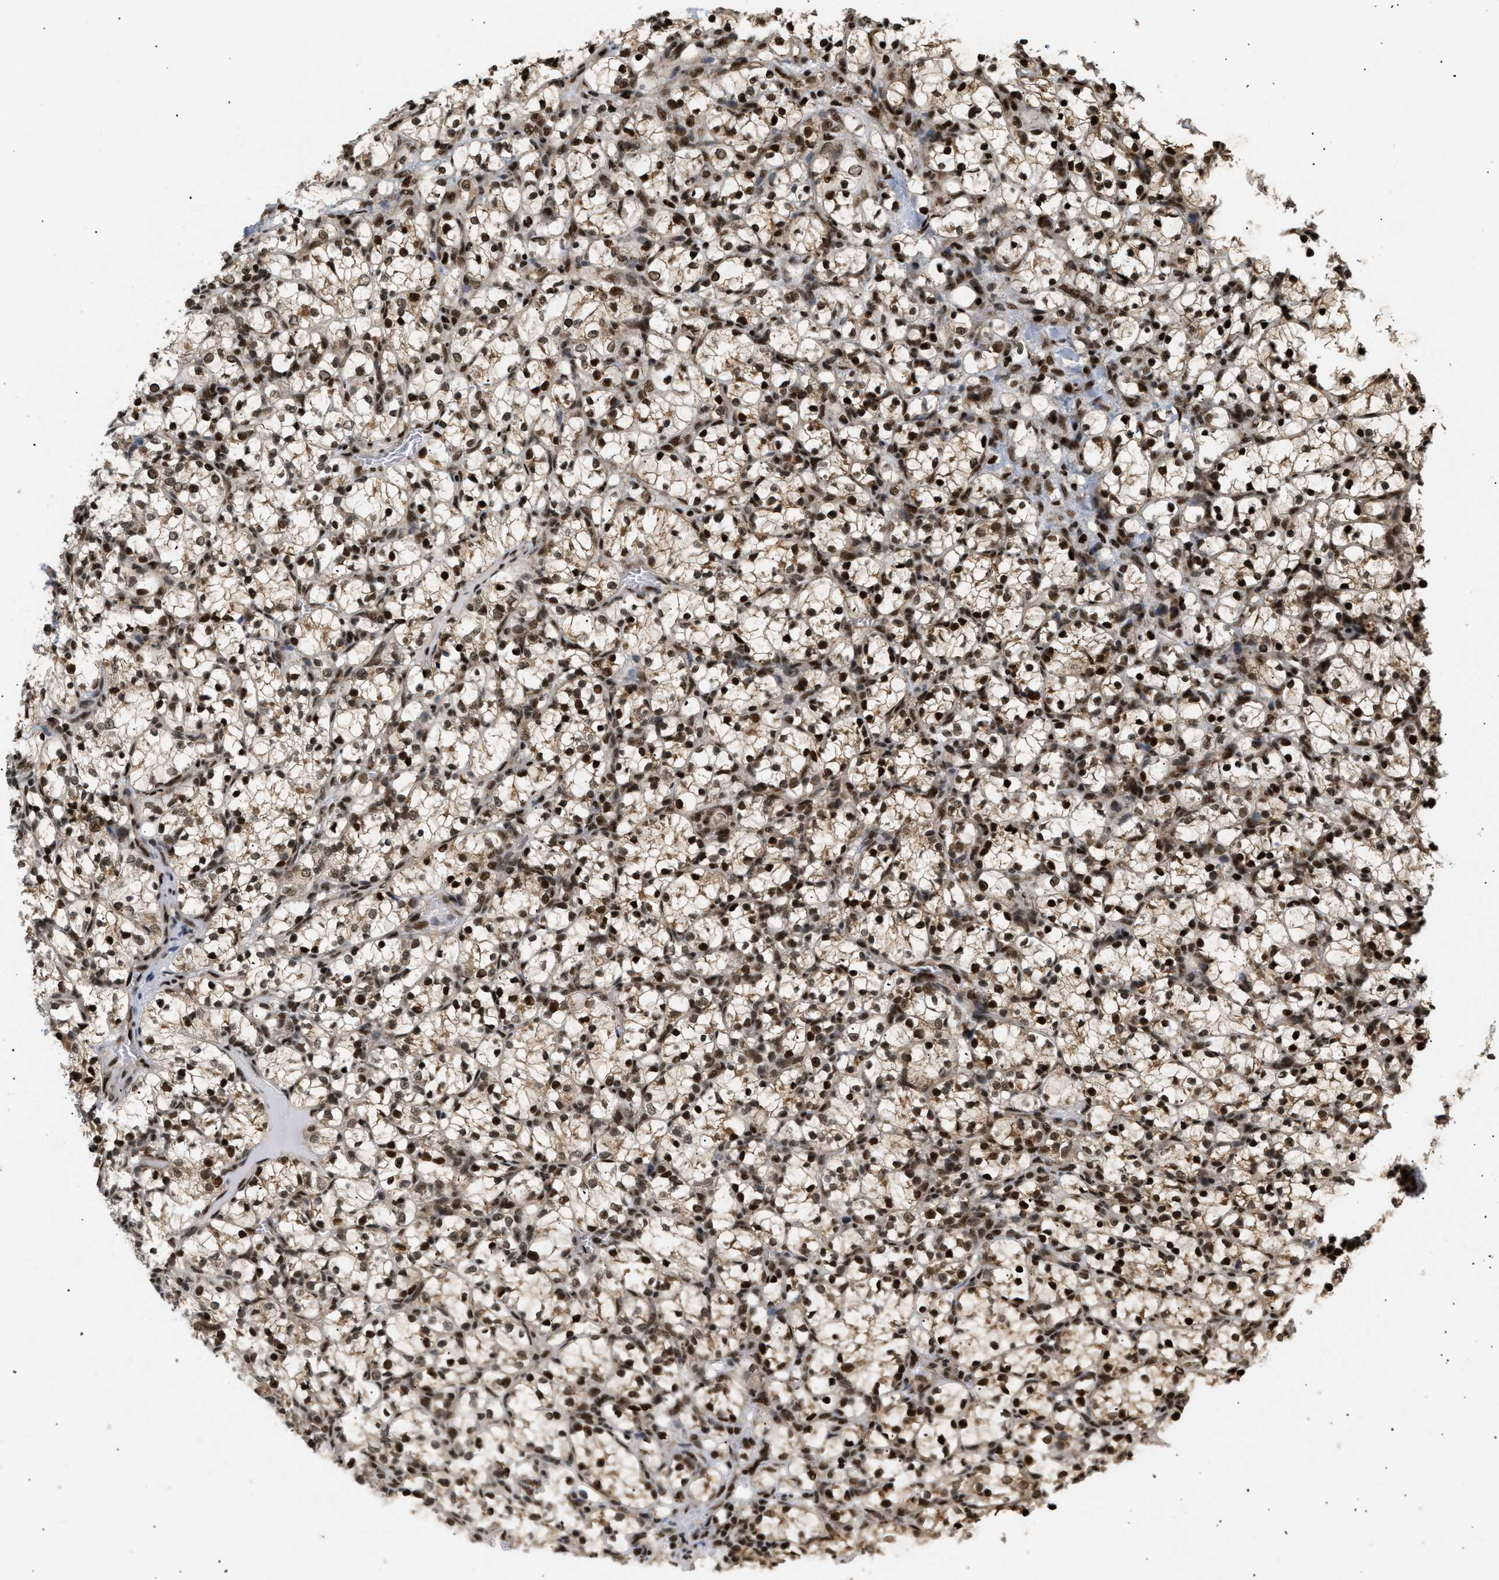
{"staining": {"intensity": "strong", "quantity": ">75%", "location": "nuclear"}, "tissue": "renal cancer", "cell_type": "Tumor cells", "image_type": "cancer", "snomed": [{"axis": "morphology", "description": "Adenocarcinoma, NOS"}, {"axis": "topography", "description": "Kidney"}], "caption": "Strong nuclear positivity is present in approximately >75% of tumor cells in adenocarcinoma (renal).", "gene": "RBM5", "patient": {"sex": "female", "age": 69}}